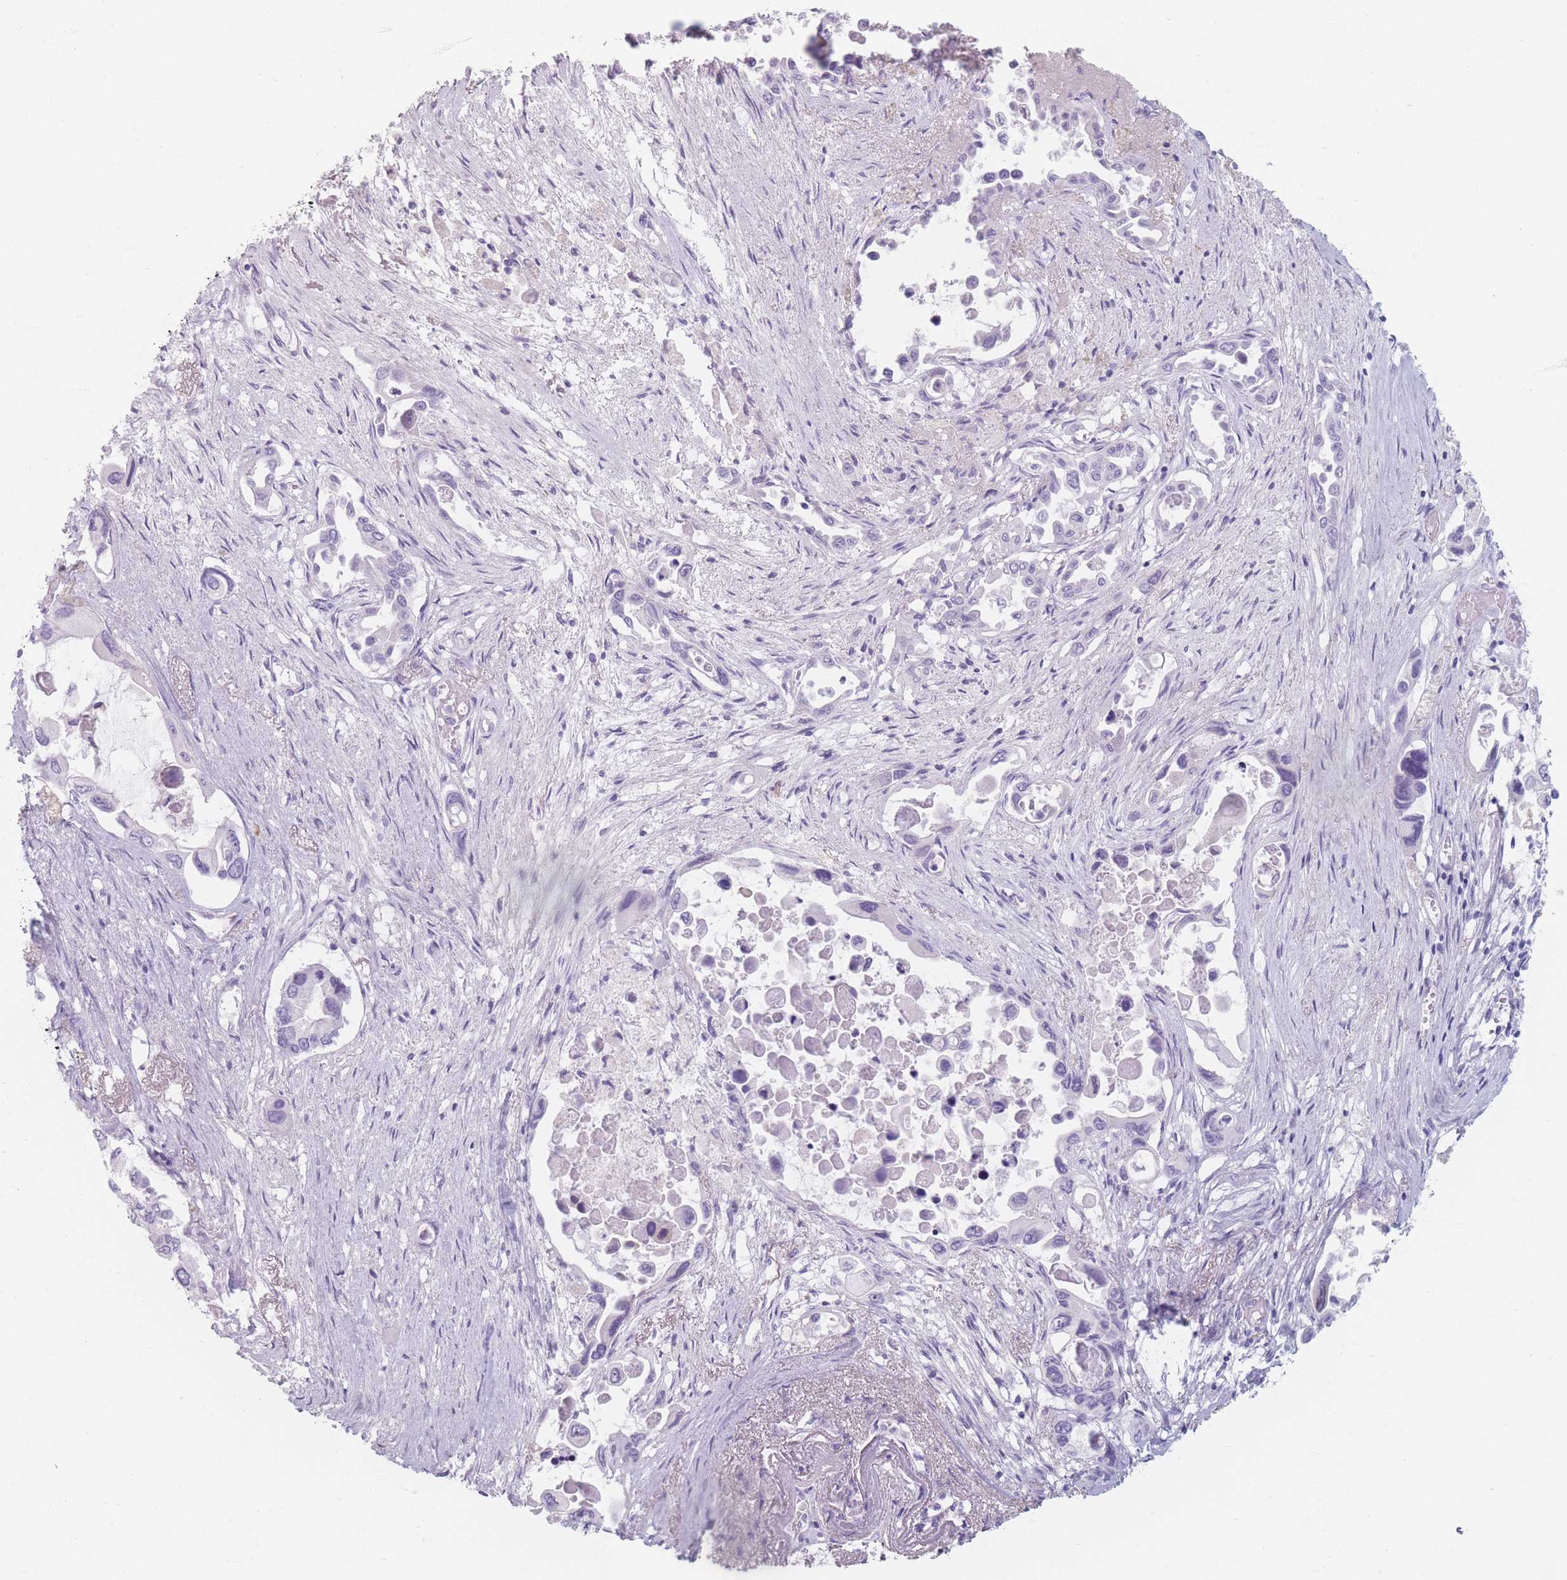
{"staining": {"intensity": "negative", "quantity": "none", "location": "none"}, "tissue": "pancreatic cancer", "cell_type": "Tumor cells", "image_type": "cancer", "snomed": [{"axis": "morphology", "description": "Adenocarcinoma, NOS"}, {"axis": "topography", "description": "Pancreas"}], "caption": "Adenocarcinoma (pancreatic) stained for a protein using immunohistochemistry (IHC) exhibits no positivity tumor cells.", "gene": "PIGM", "patient": {"sex": "male", "age": 92}}